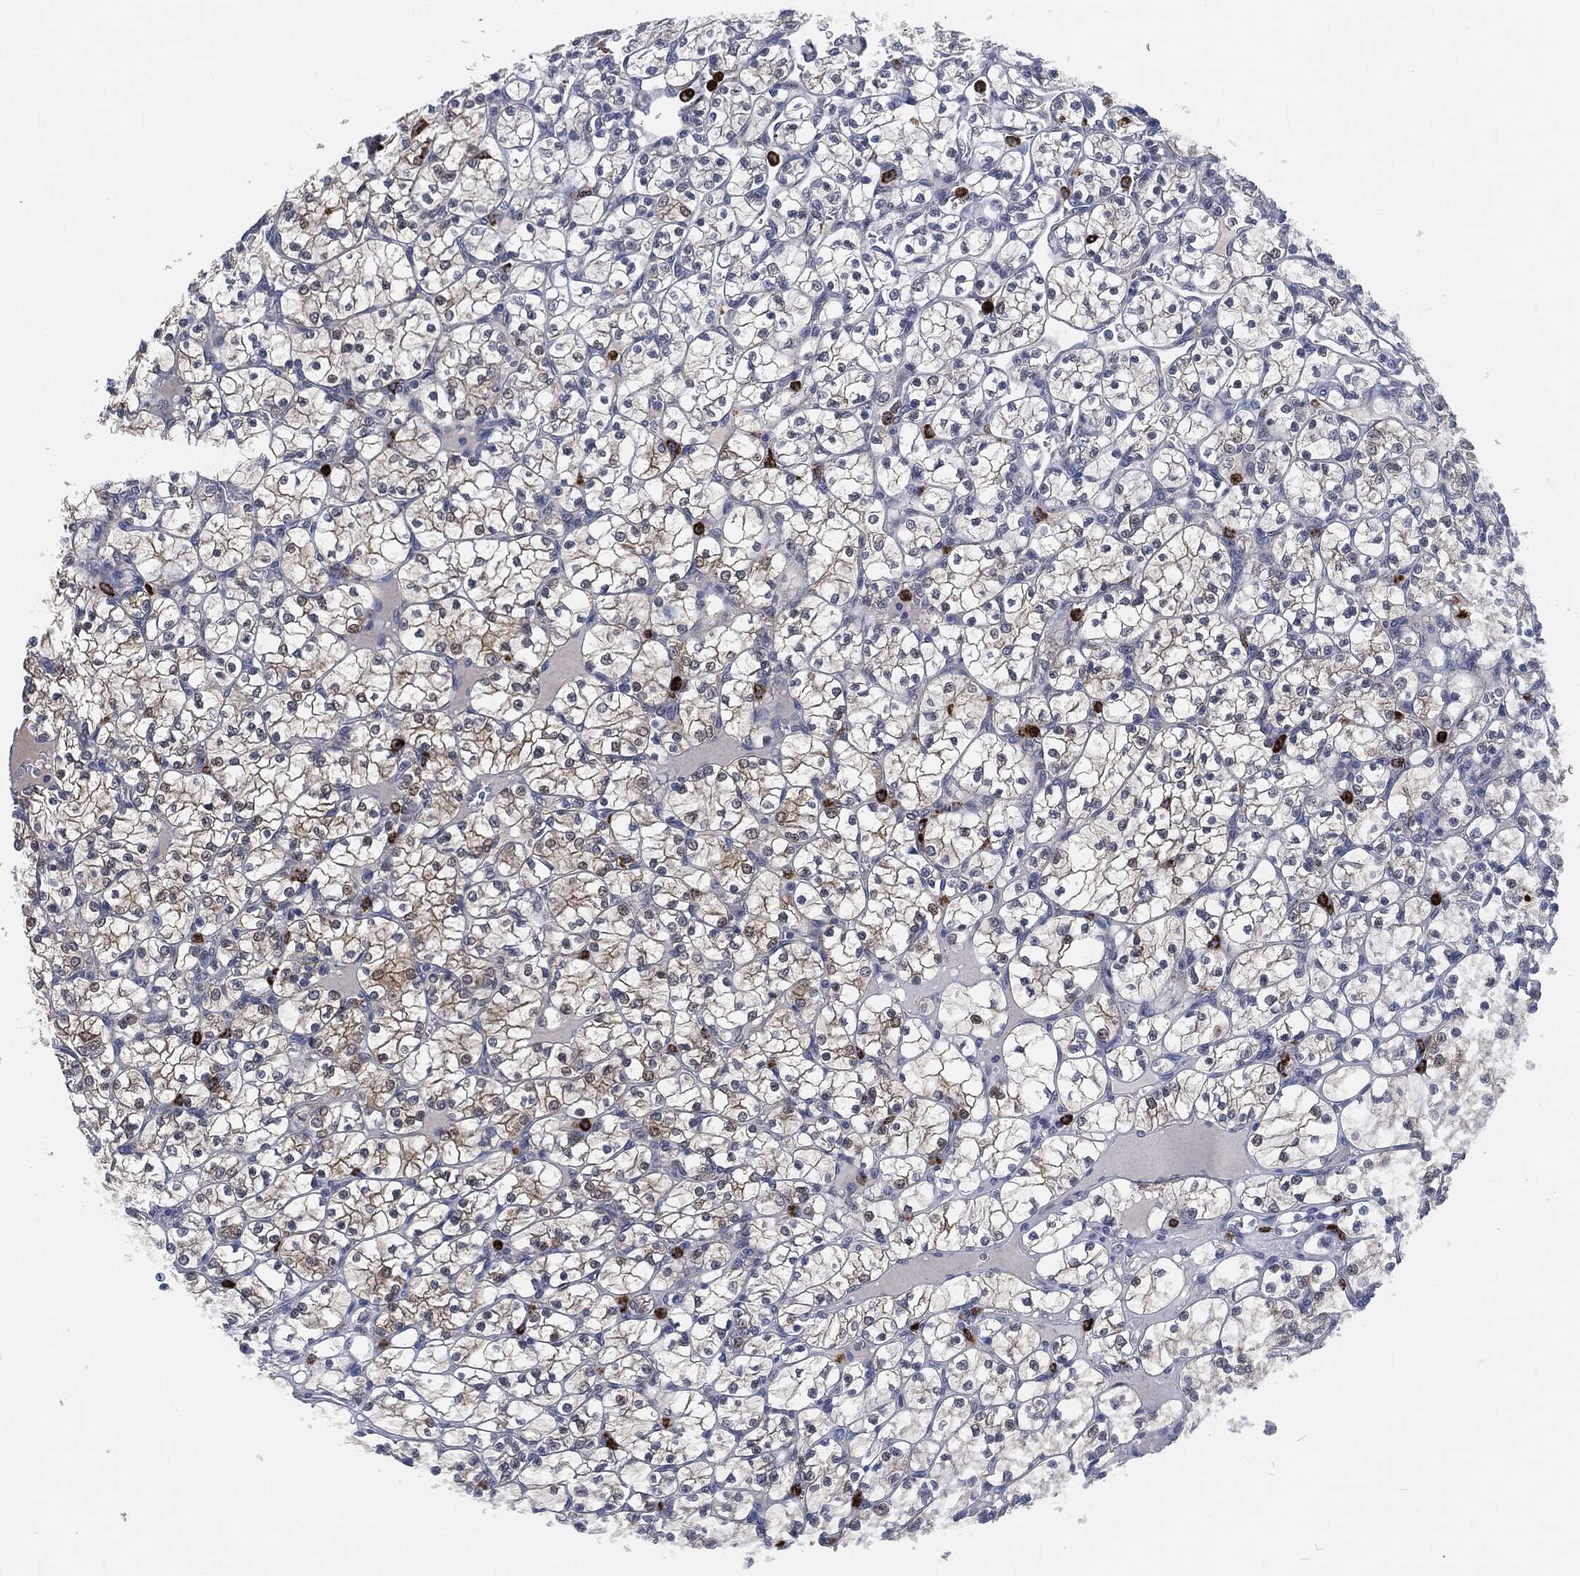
{"staining": {"intensity": "negative", "quantity": "none", "location": "none"}, "tissue": "renal cancer", "cell_type": "Tumor cells", "image_type": "cancer", "snomed": [{"axis": "morphology", "description": "Adenocarcinoma, NOS"}, {"axis": "topography", "description": "Kidney"}], "caption": "Immunohistochemical staining of renal adenocarcinoma displays no significant positivity in tumor cells.", "gene": "MPO", "patient": {"sex": "female", "age": 89}}